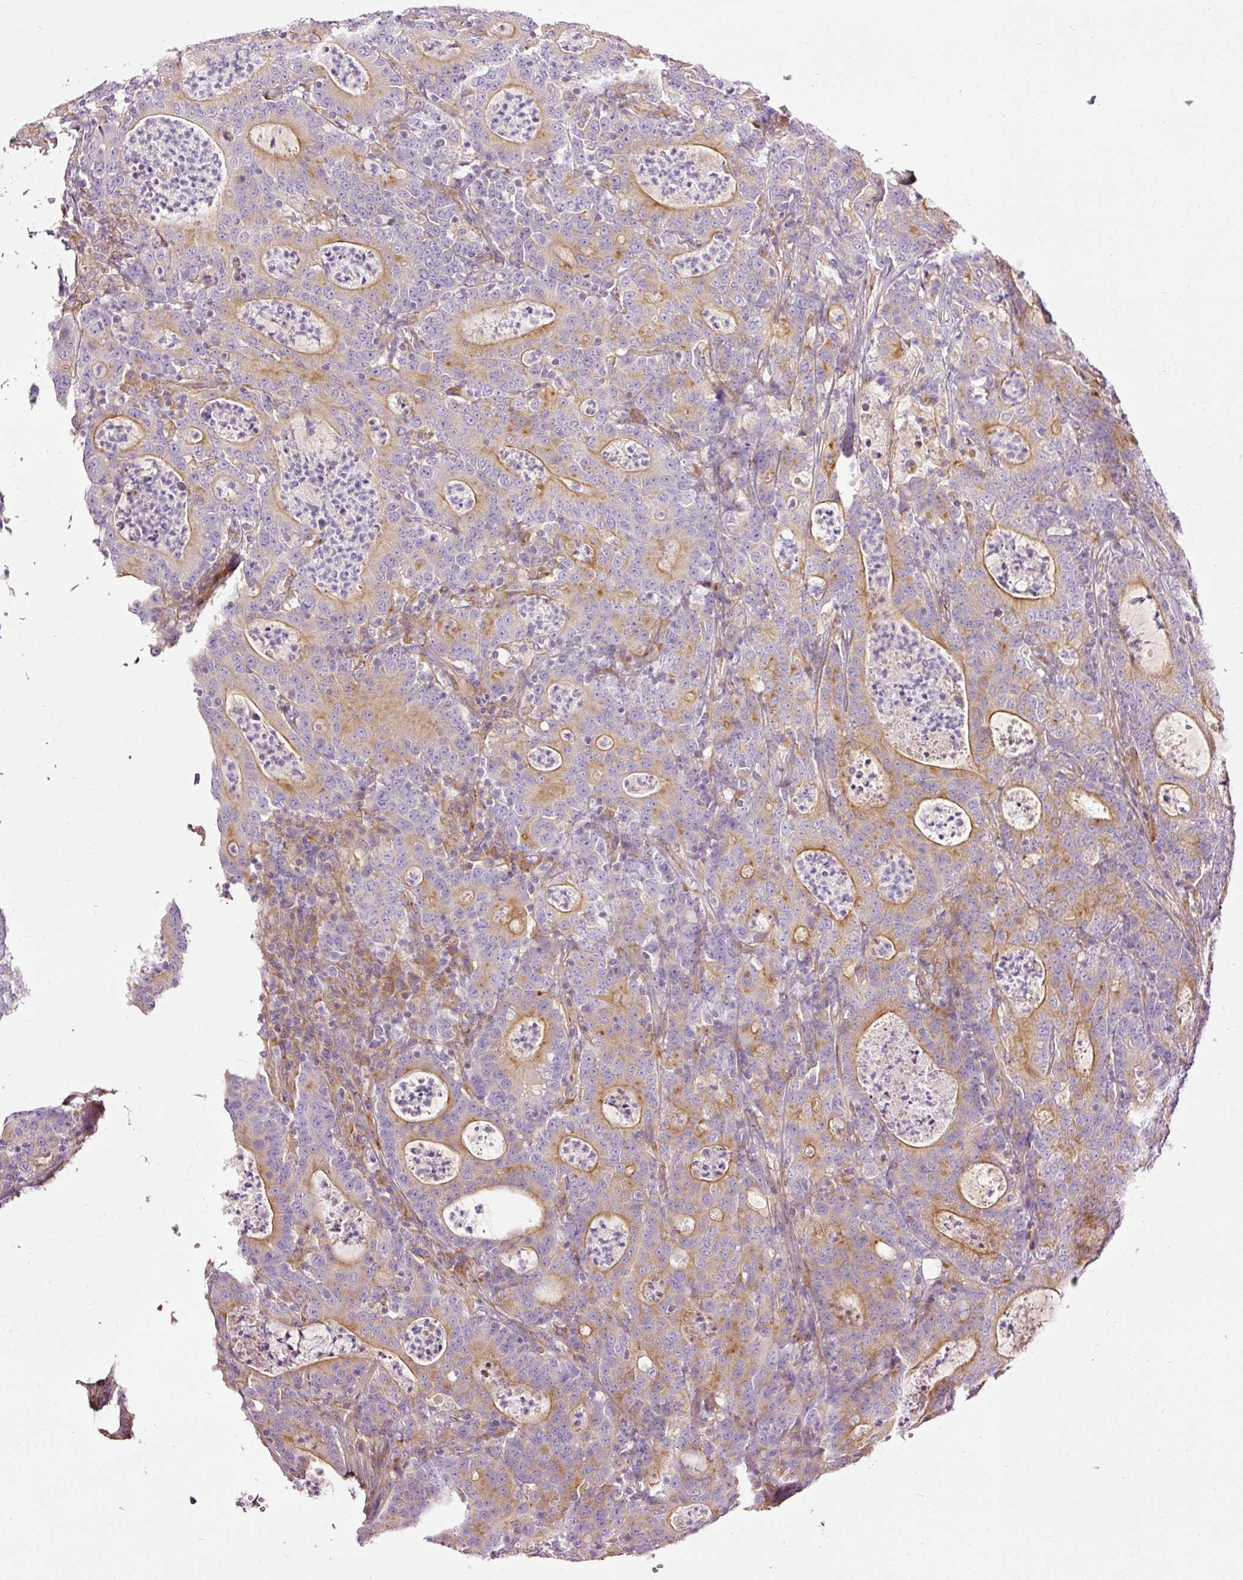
{"staining": {"intensity": "moderate", "quantity": "<25%", "location": "cytoplasmic/membranous"}, "tissue": "colorectal cancer", "cell_type": "Tumor cells", "image_type": "cancer", "snomed": [{"axis": "morphology", "description": "Adenocarcinoma, NOS"}, {"axis": "topography", "description": "Colon"}], "caption": "Brown immunohistochemical staining in human colorectal cancer reveals moderate cytoplasmic/membranous positivity in about <25% of tumor cells.", "gene": "PAQR9", "patient": {"sex": "male", "age": 83}}